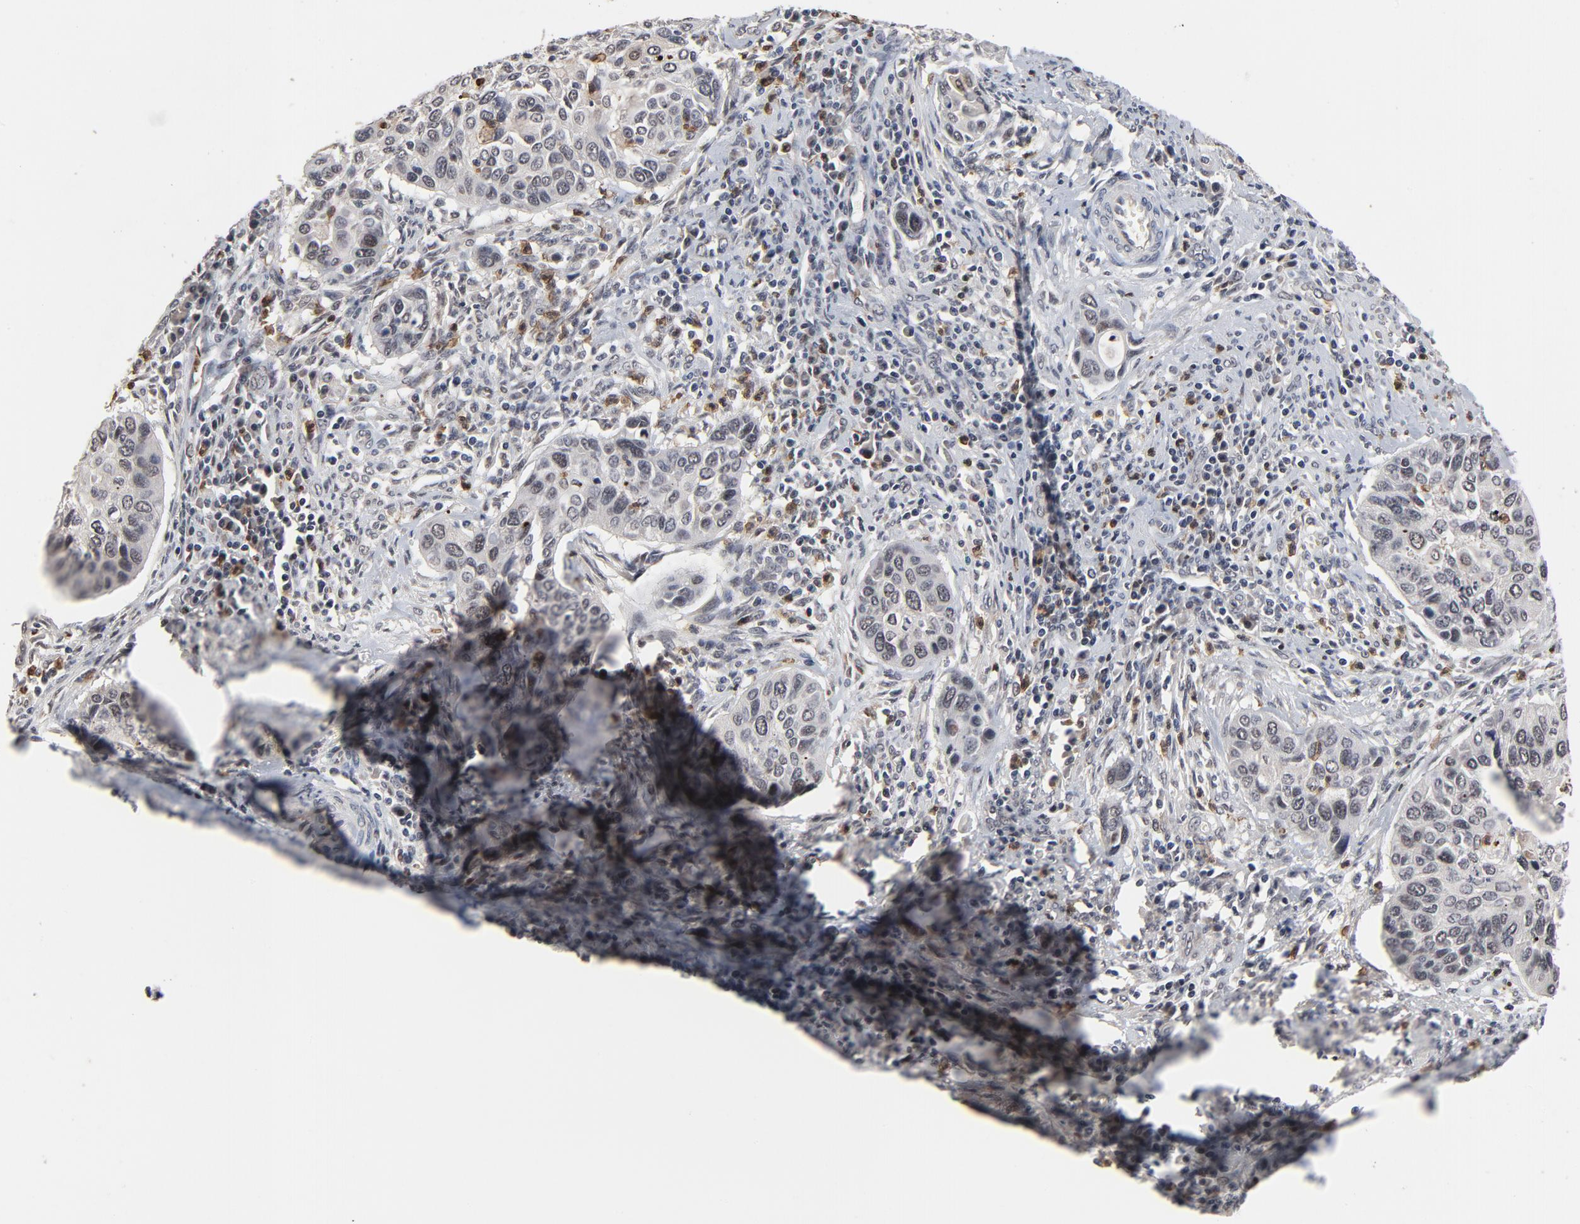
{"staining": {"intensity": "negative", "quantity": "none", "location": "none"}, "tissue": "cervical cancer", "cell_type": "Tumor cells", "image_type": "cancer", "snomed": [{"axis": "morphology", "description": "Adenocarcinoma, NOS"}, {"axis": "topography", "description": "Cervix"}], "caption": "Tumor cells are negative for brown protein staining in adenocarcinoma (cervical).", "gene": "RTL5", "patient": {"sex": "female", "age": 29}}